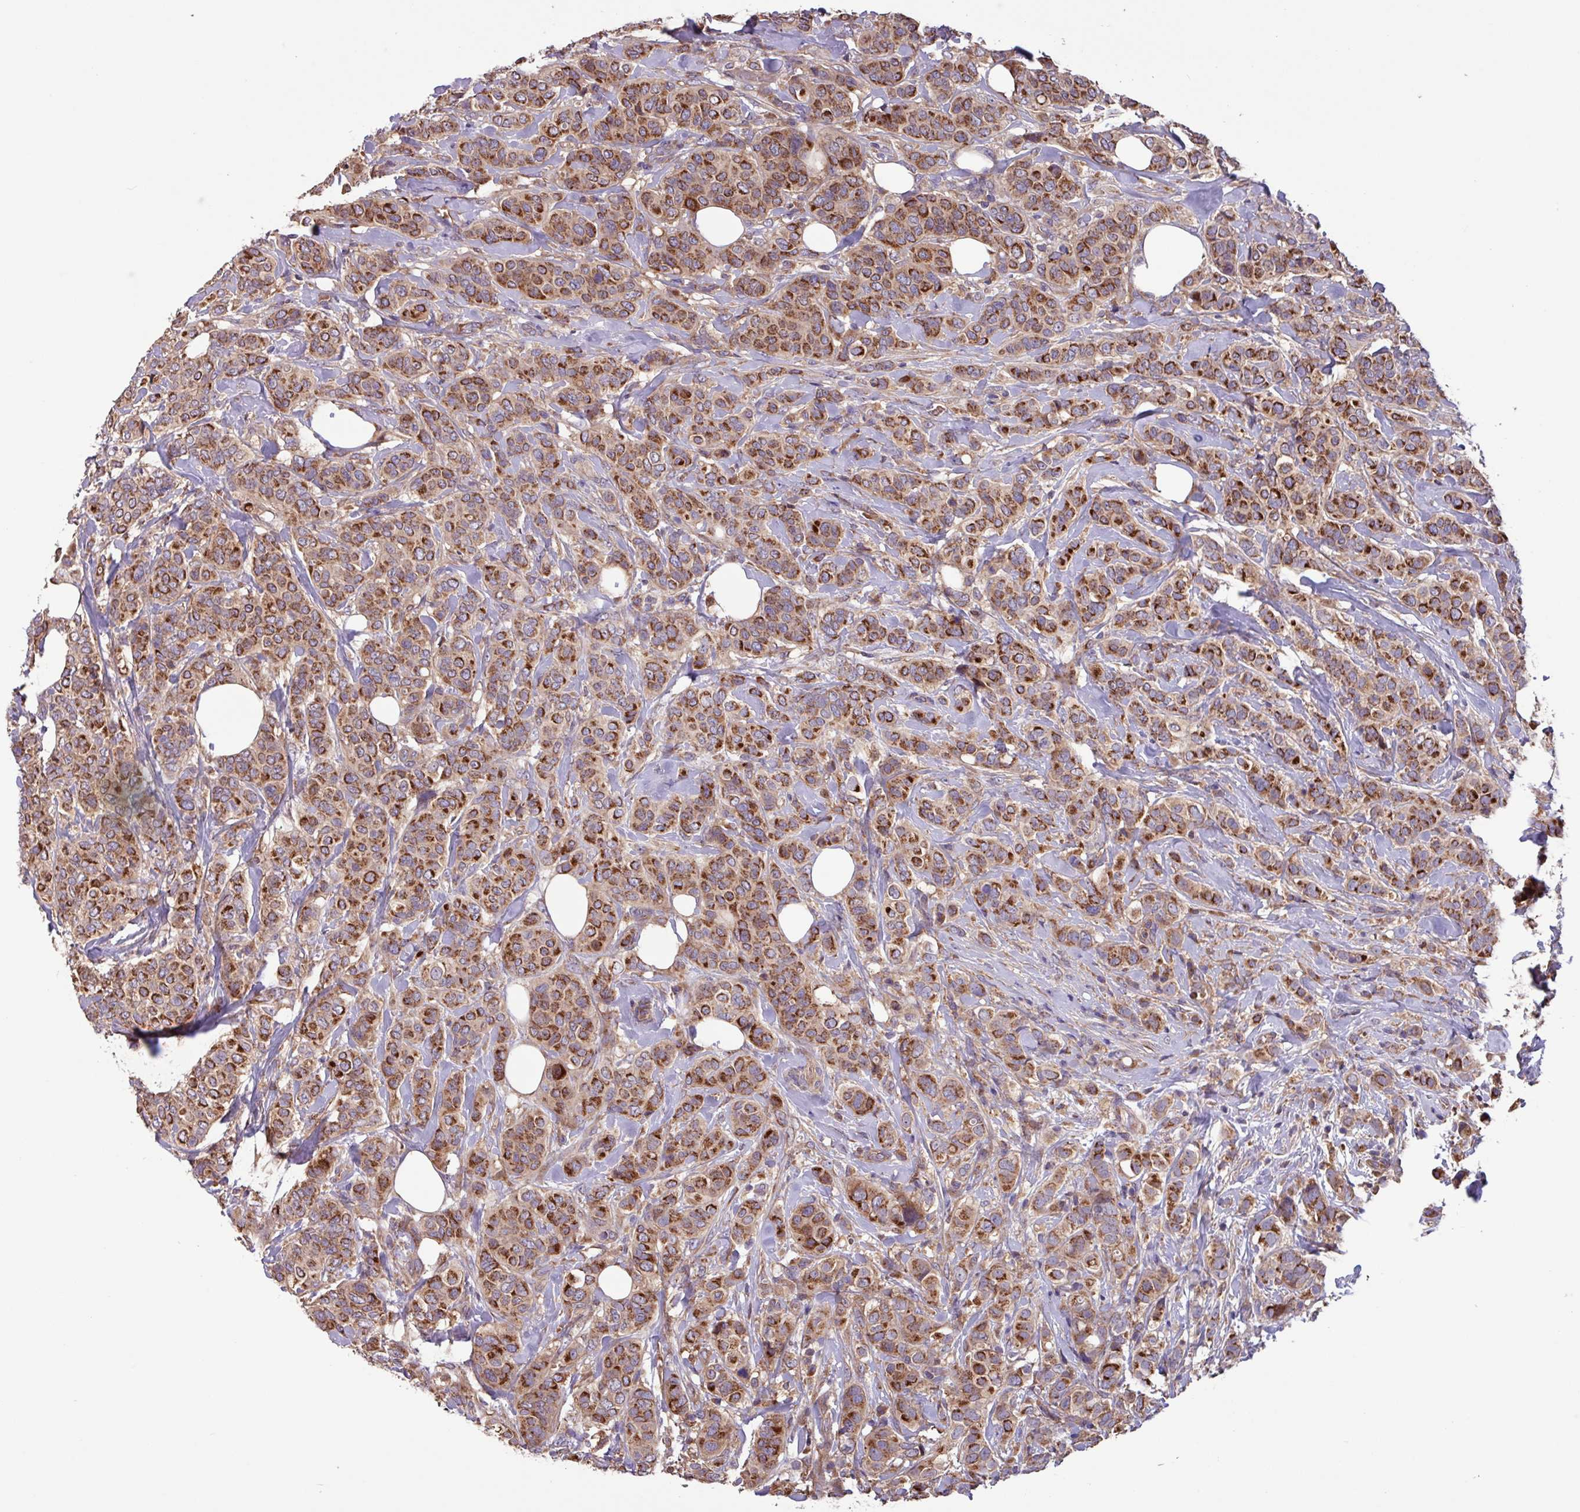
{"staining": {"intensity": "strong", "quantity": ">75%", "location": "cytoplasmic/membranous"}, "tissue": "breast cancer", "cell_type": "Tumor cells", "image_type": "cancer", "snomed": [{"axis": "morphology", "description": "Lobular carcinoma"}, {"axis": "topography", "description": "Breast"}], "caption": "There is high levels of strong cytoplasmic/membranous staining in tumor cells of breast cancer, as demonstrated by immunohistochemical staining (brown color).", "gene": "PTPRQ", "patient": {"sex": "female", "age": 51}}